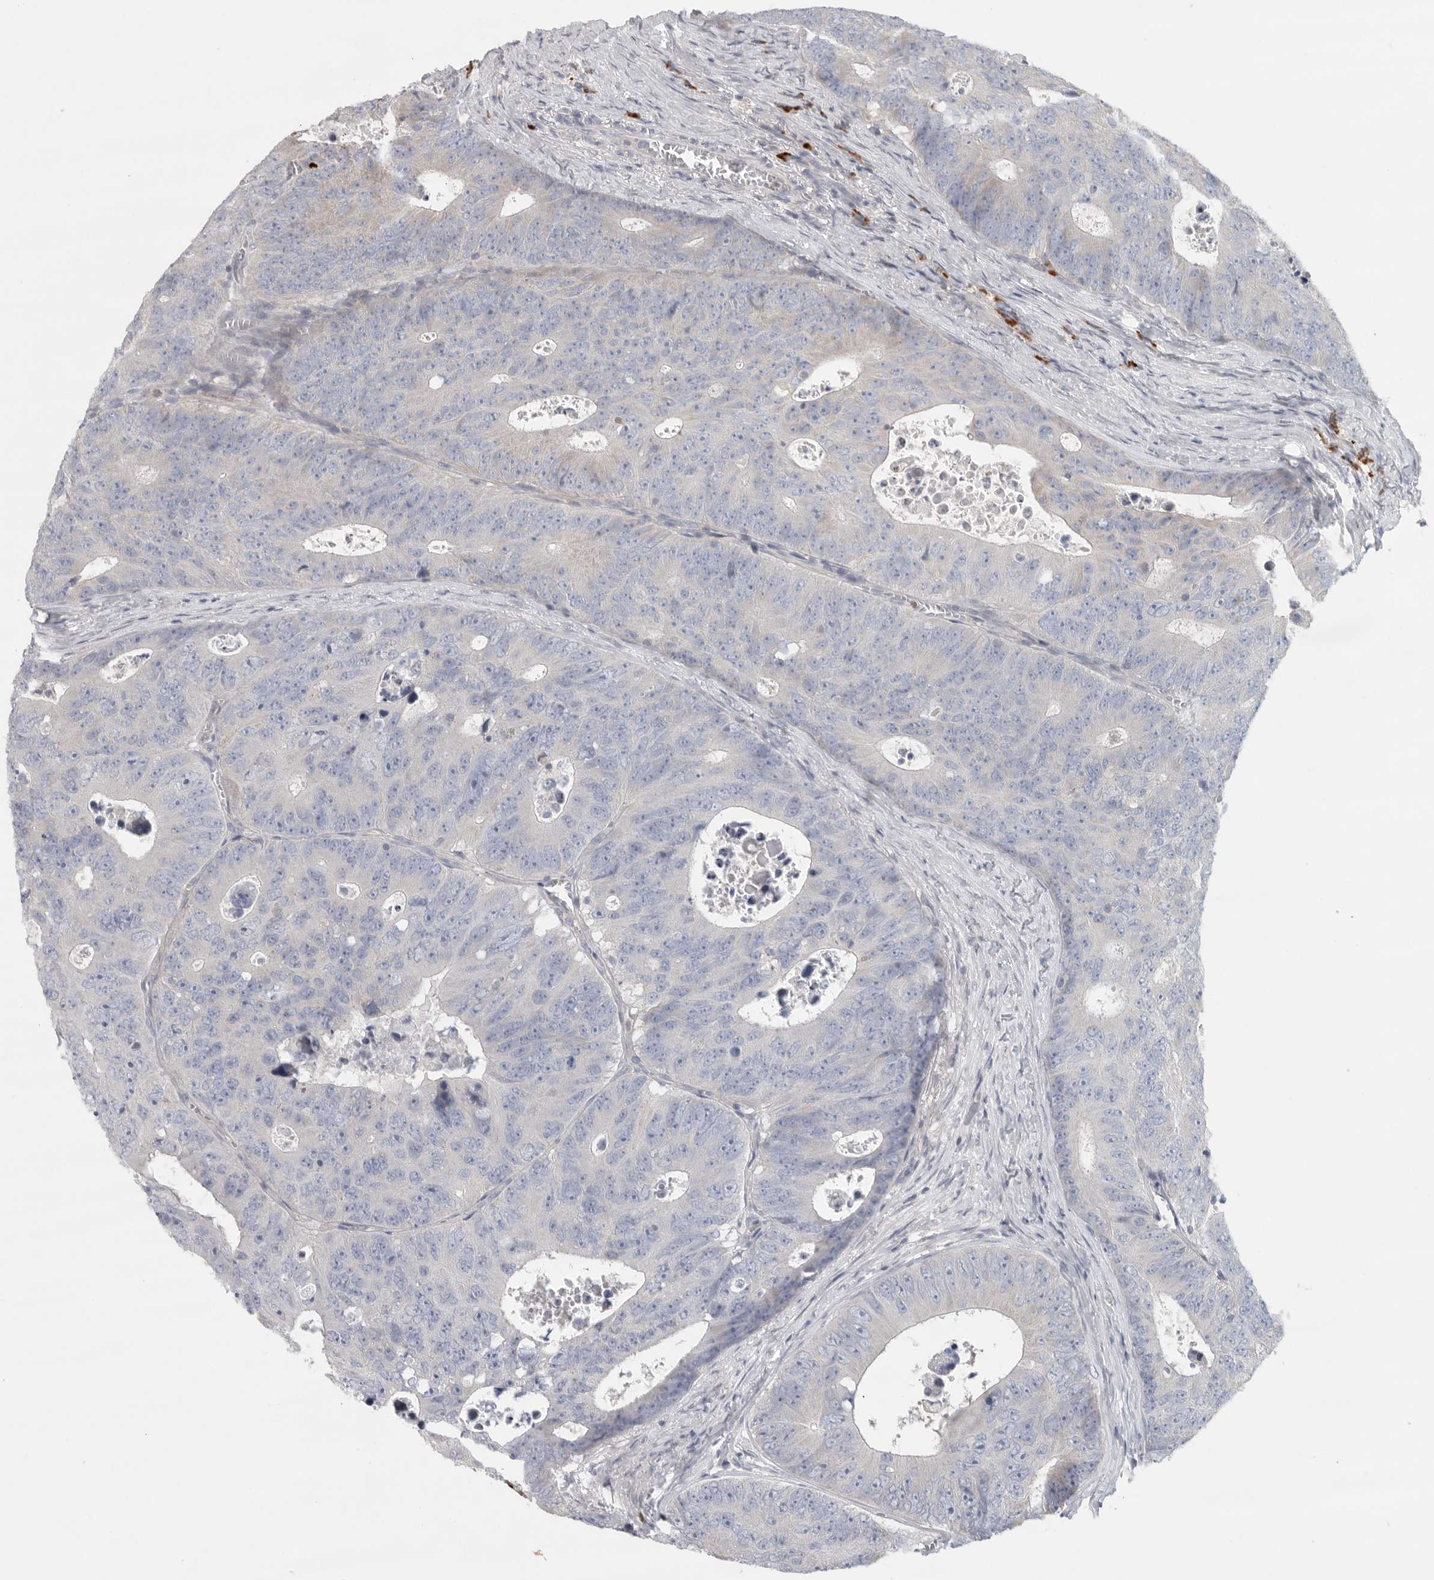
{"staining": {"intensity": "negative", "quantity": "none", "location": "none"}, "tissue": "colorectal cancer", "cell_type": "Tumor cells", "image_type": "cancer", "snomed": [{"axis": "morphology", "description": "Adenocarcinoma, NOS"}, {"axis": "topography", "description": "Colon"}], "caption": "IHC of human adenocarcinoma (colorectal) shows no positivity in tumor cells.", "gene": "TMEM69", "patient": {"sex": "male", "age": 87}}